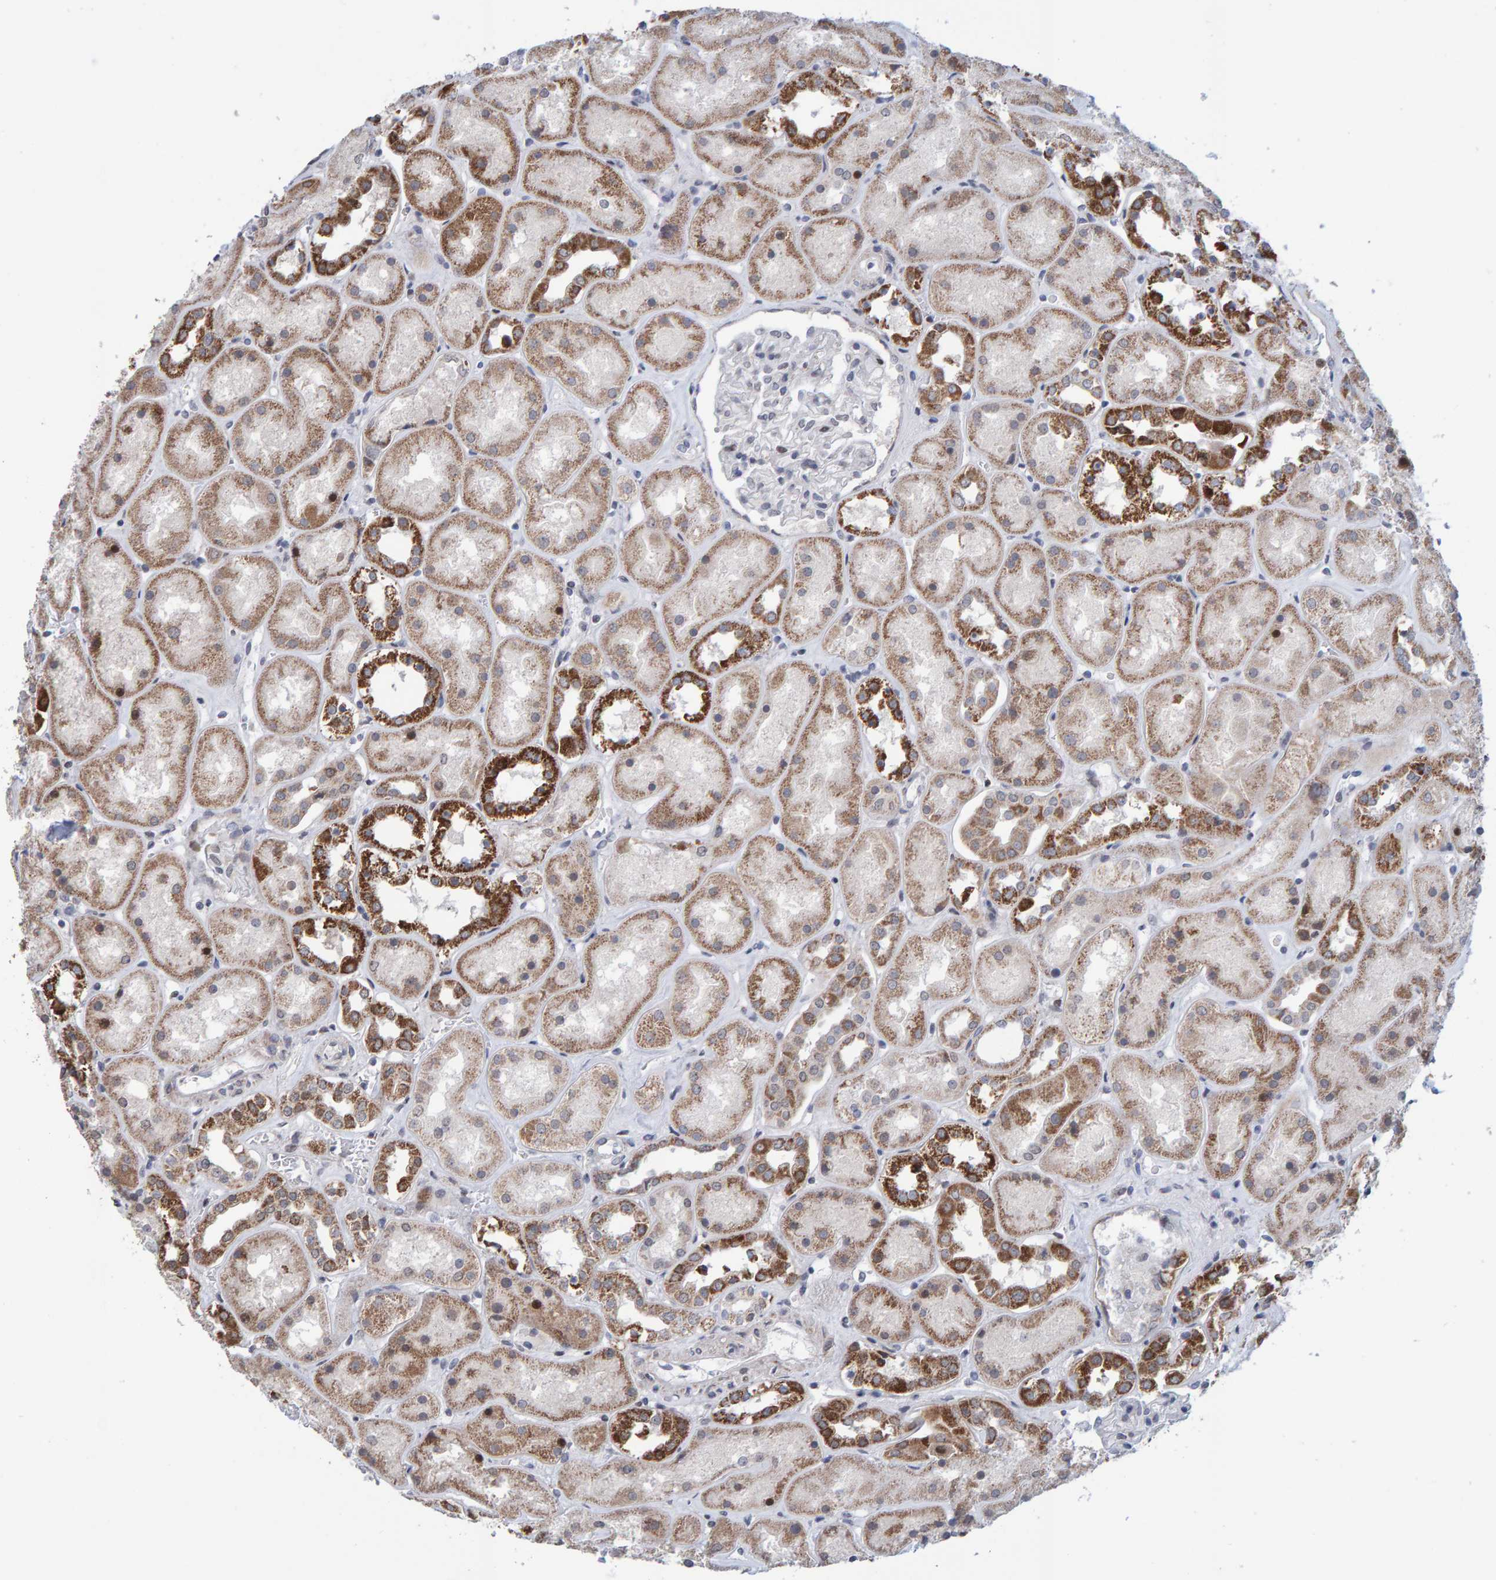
{"staining": {"intensity": "negative", "quantity": "none", "location": "none"}, "tissue": "kidney", "cell_type": "Cells in glomeruli", "image_type": "normal", "snomed": [{"axis": "morphology", "description": "Normal tissue, NOS"}, {"axis": "topography", "description": "Kidney"}], "caption": "The image exhibits no staining of cells in glomeruli in unremarkable kidney. (DAB (3,3'-diaminobenzidine) immunohistochemistry (IHC) visualized using brightfield microscopy, high magnification).", "gene": "USP43", "patient": {"sex": "male", "age": 70}}